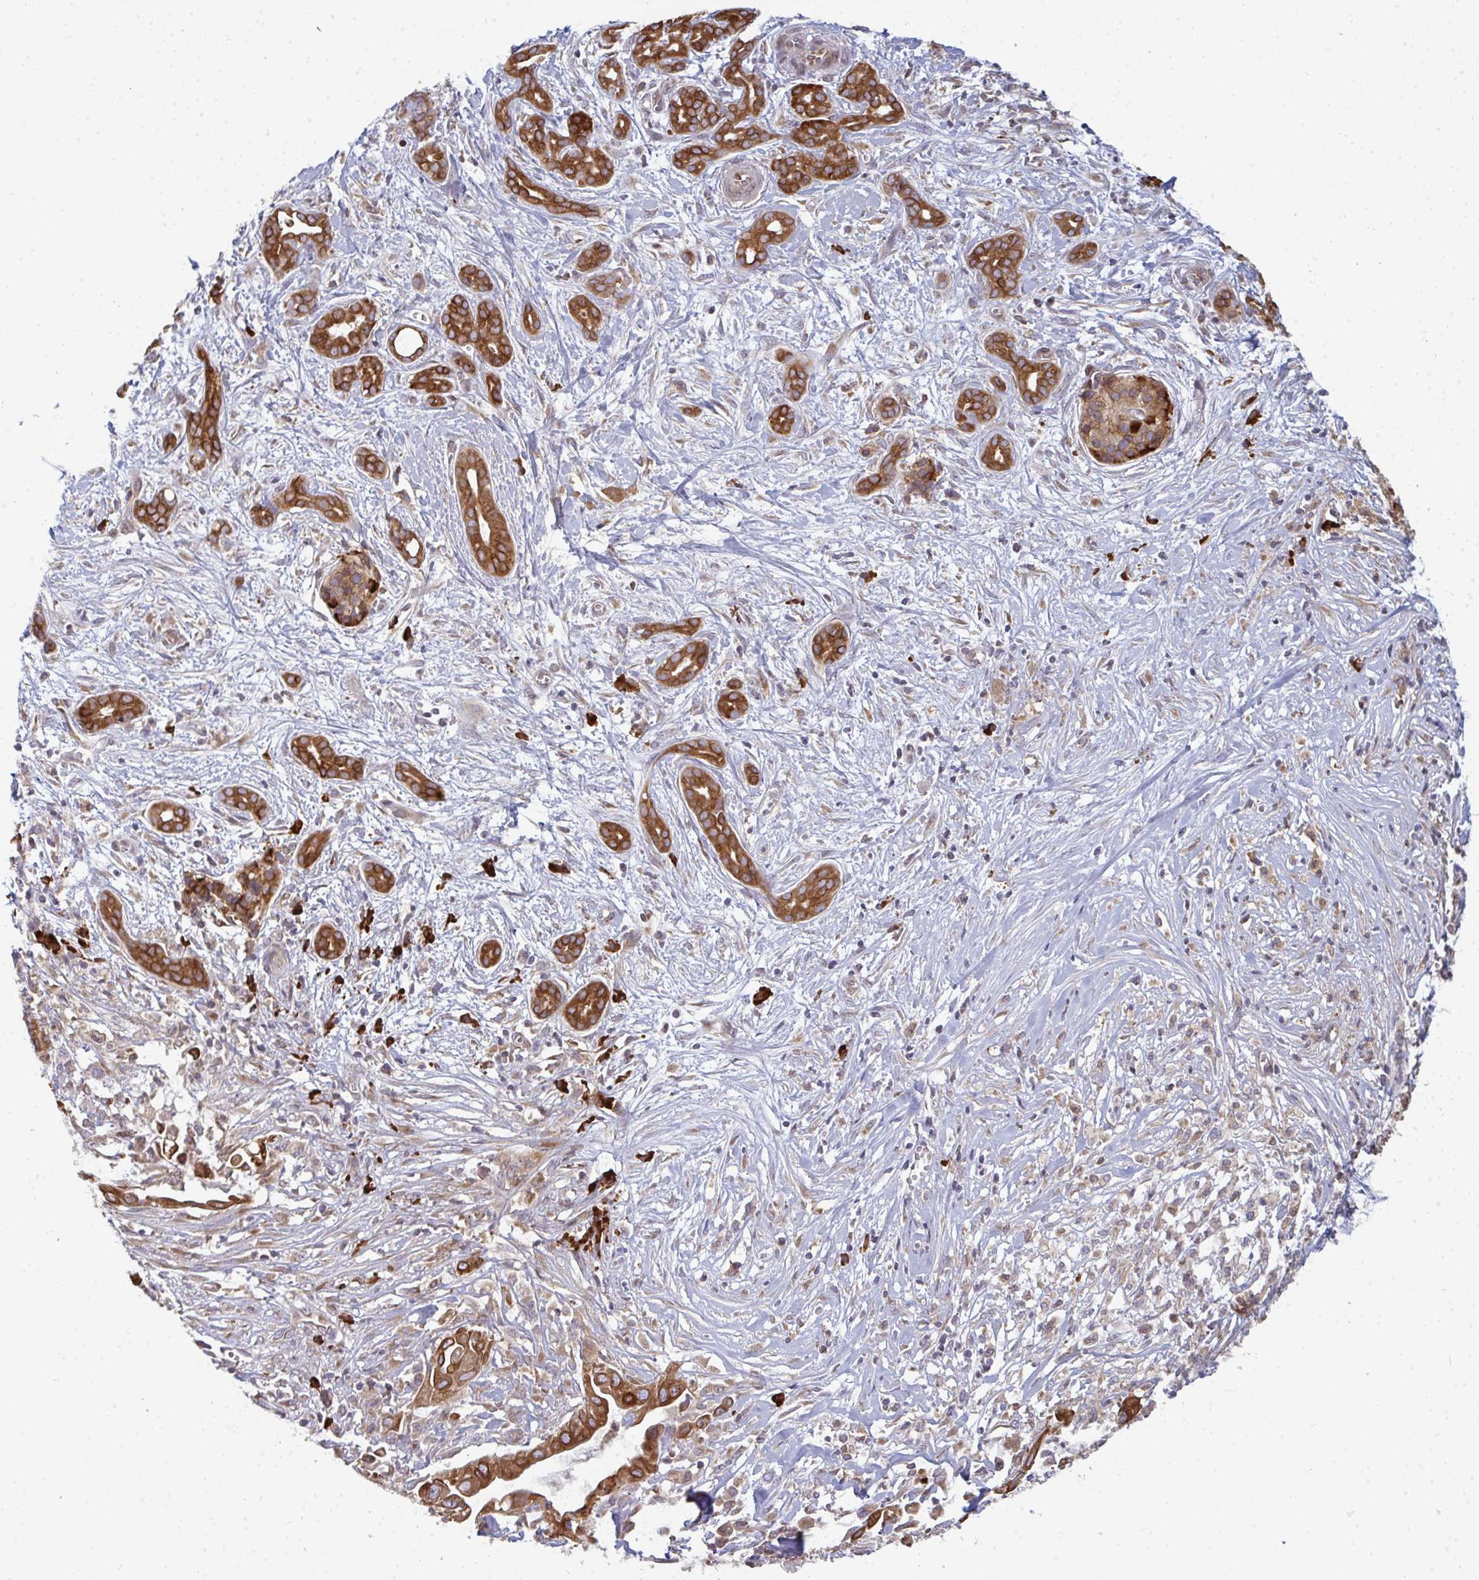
{"staining": {"intensity": "strong", "quantity": ">75%", "location": "cytoplasmic/membranous"}, "tissue": "pancreatic cancer", "cell_type": "Tumor cells", "image_type": "cancer", "snomed": [{"axis": "morphology", "description": "Adenocarcinoma, NOS"}, {"axis": "topography", "description": "Pancreas"}], "caption": "Adenocarcinoma (pancreatic) stained with a brown dye reveals strong cytoplasmic/membranous positive expression in about >75% of tumor cells.", "gene": "LYSMD4", "patient": {"sex": "male", "age": 61}}